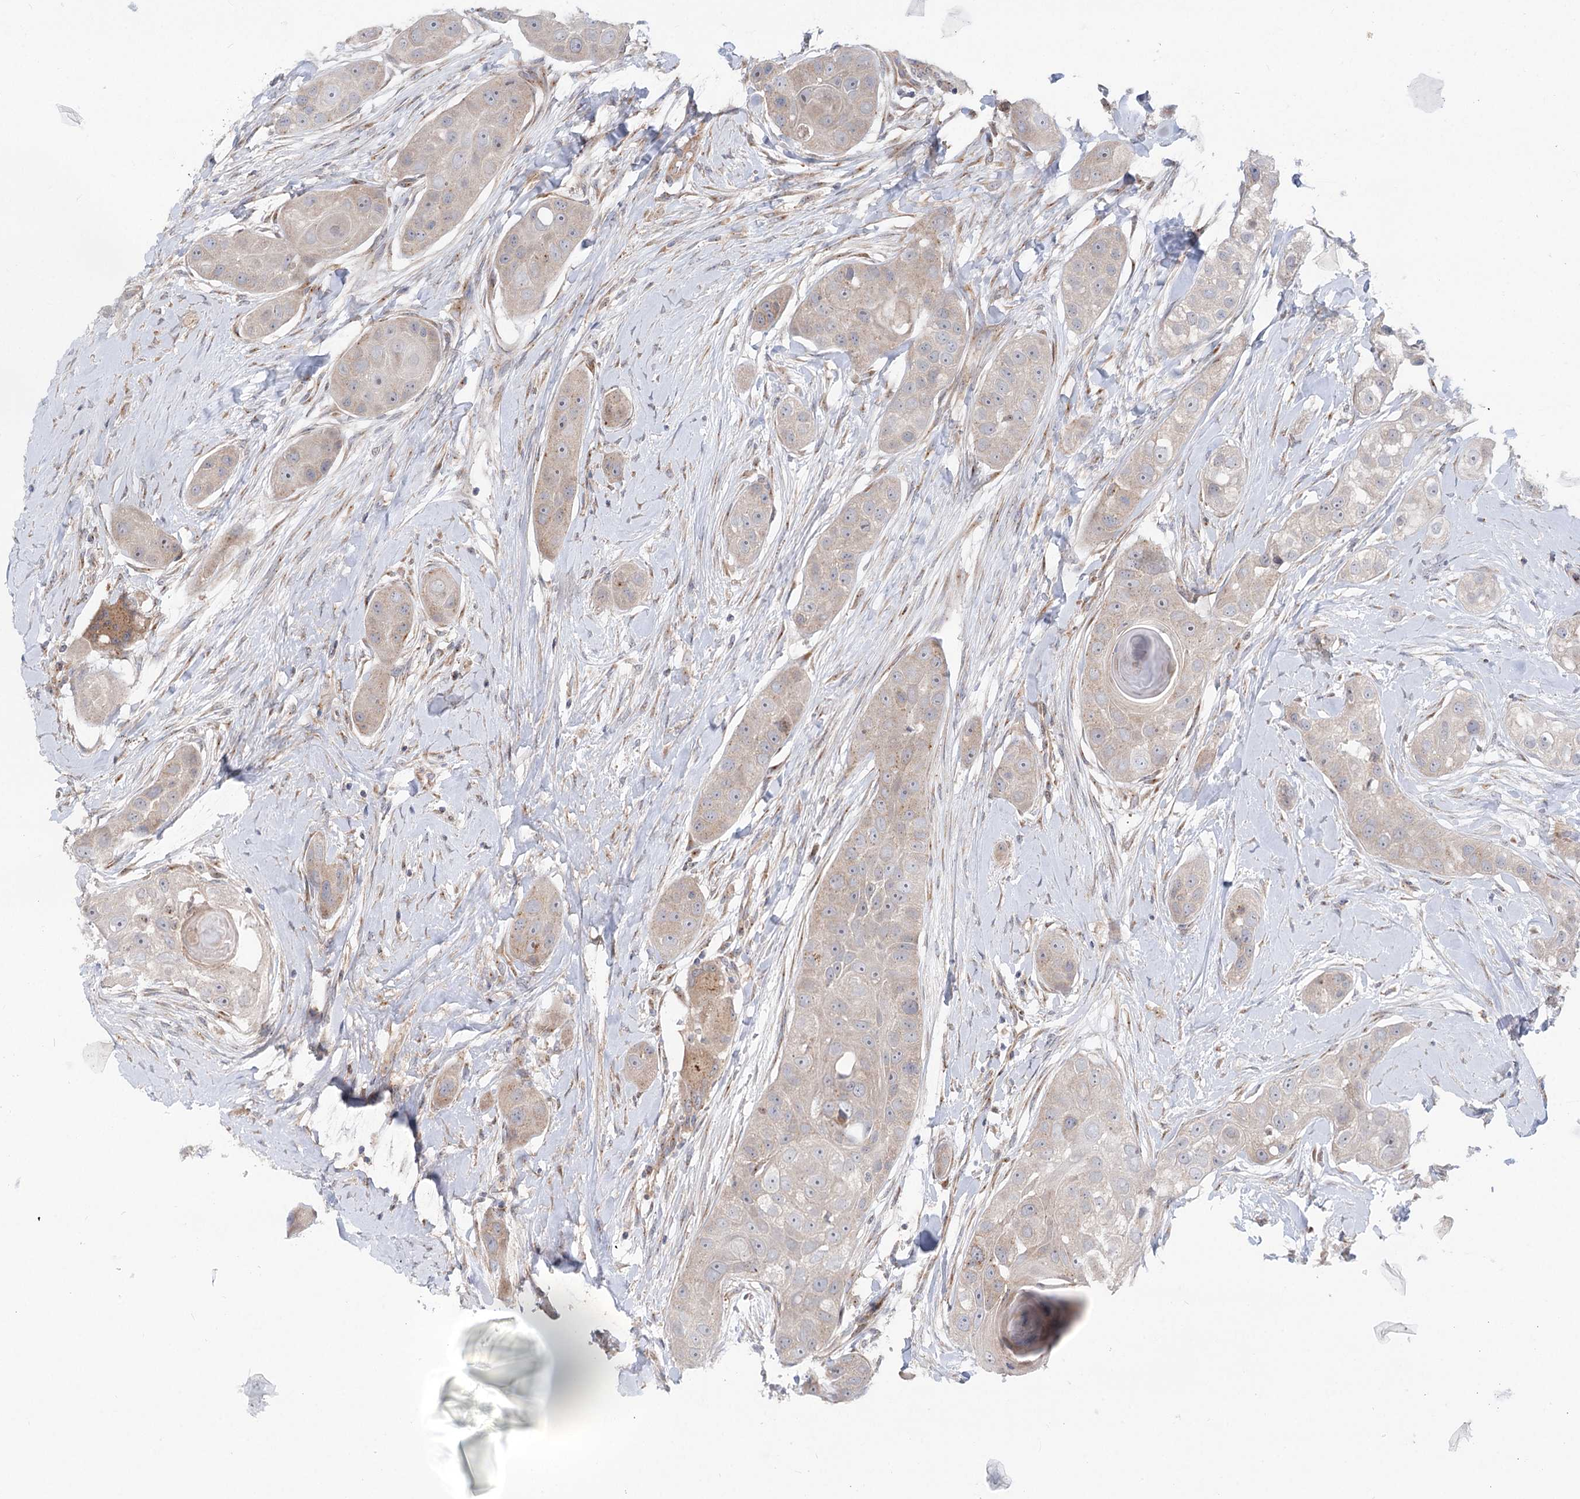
{"staining": {"intensity": "weak", "quantity": "25%-75%", "location": "cytoplasmic/membranous"}, "tissue": "head and neck cancer", "cell_type": "Tumor cells", "image_type": "cancer", "snomed": [{"axis": "morphology", "description": "Normal tissue, NOS"}, {"axis": "morphology", "description": "Squamous cell carcinoma, NOS"}, {"axis": "topography", "description": "Skeletal muscle"}, {"axis": "topography", "description": "Head-Neck"}], "caption": "Protein staining exhibits weak cytoplasmic/membranous expression in approximately 25%-75% of tumor cells in squamous cell carcinoma (head and neck). (brown staining indicates protein expression, while blue staining denotes nuclei).", "gene": "SCN11A", "patient": {"sex": "male", "age": 51}}